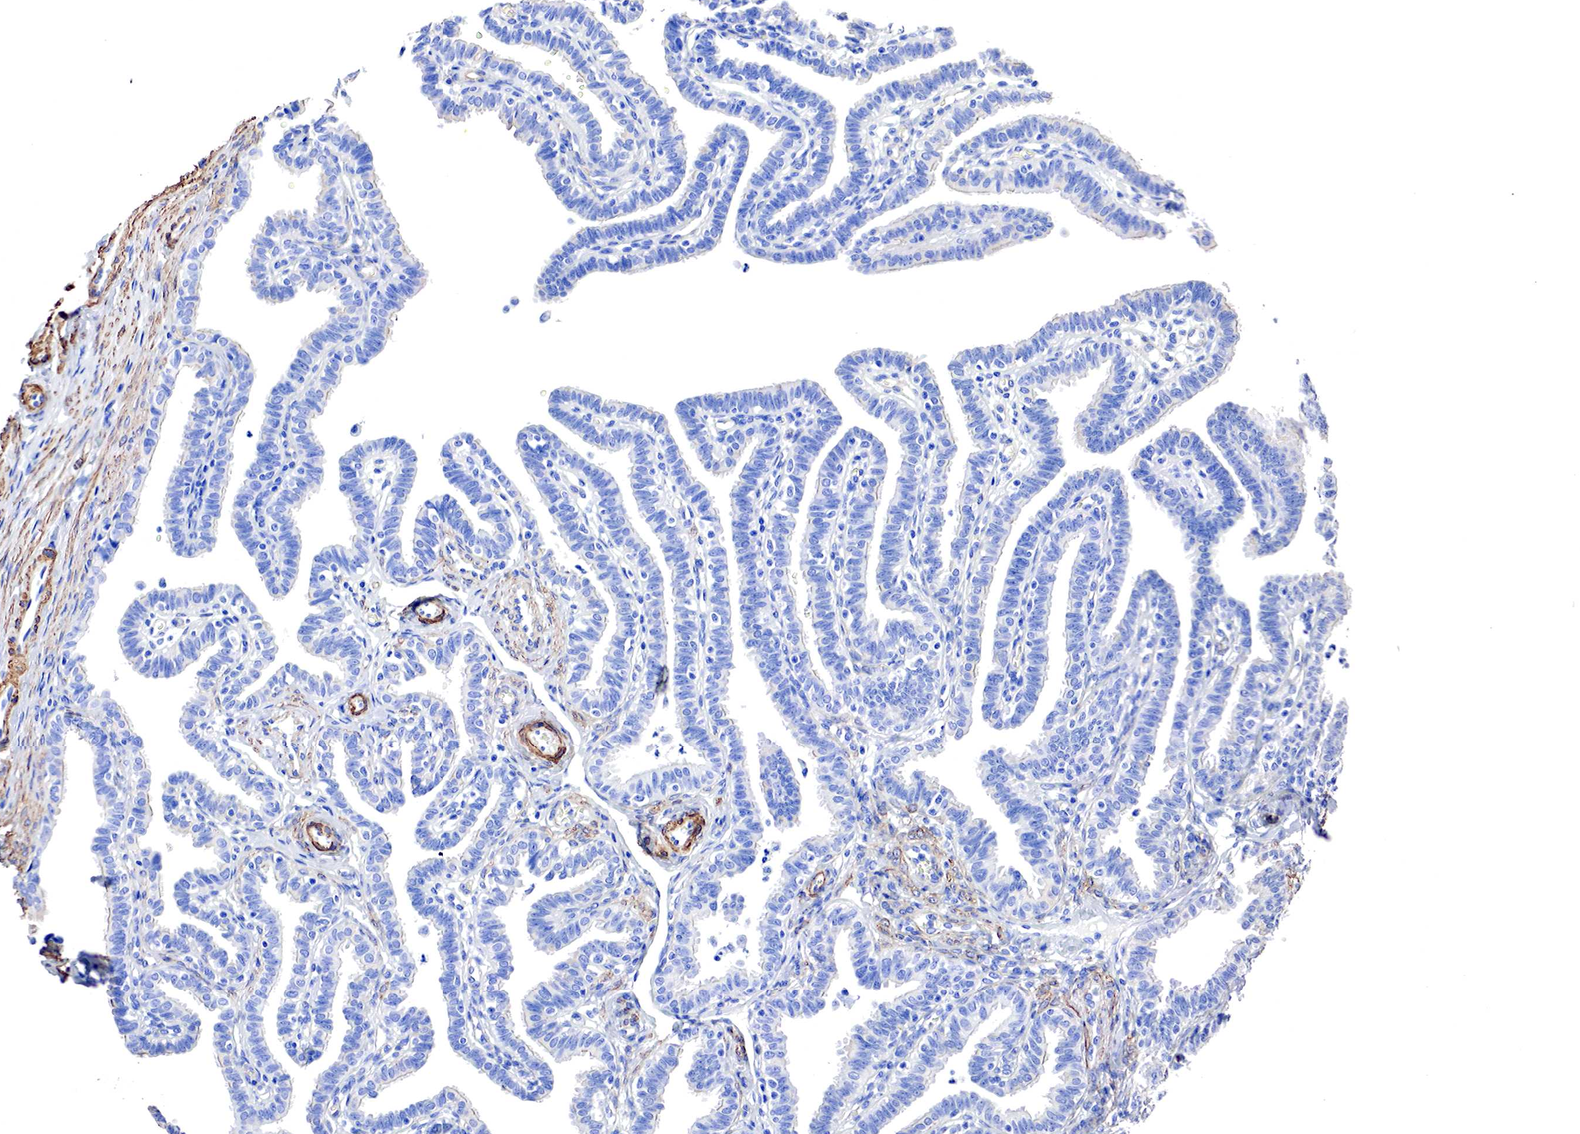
{"staining": {"intensity": "negative", "quantity": "none", "location": "none"}, "tissue": "fallopian tube", "cell_type": "Glandular cells", "image_type": "normal", "snomed": [{"axis": "morphology", "description": "Normal tissue, NOS"}, {"axis": "topography", "description": "Fallopian tube"}], "caption": "High power microscopy histopathology image of an immunohistochemistry (IHC) histopathology image of normal fallopian tube, revealing no significant expression in glandular cells.", "gene": "TPM1", "patient": {"sex": "female", "age": 41}}